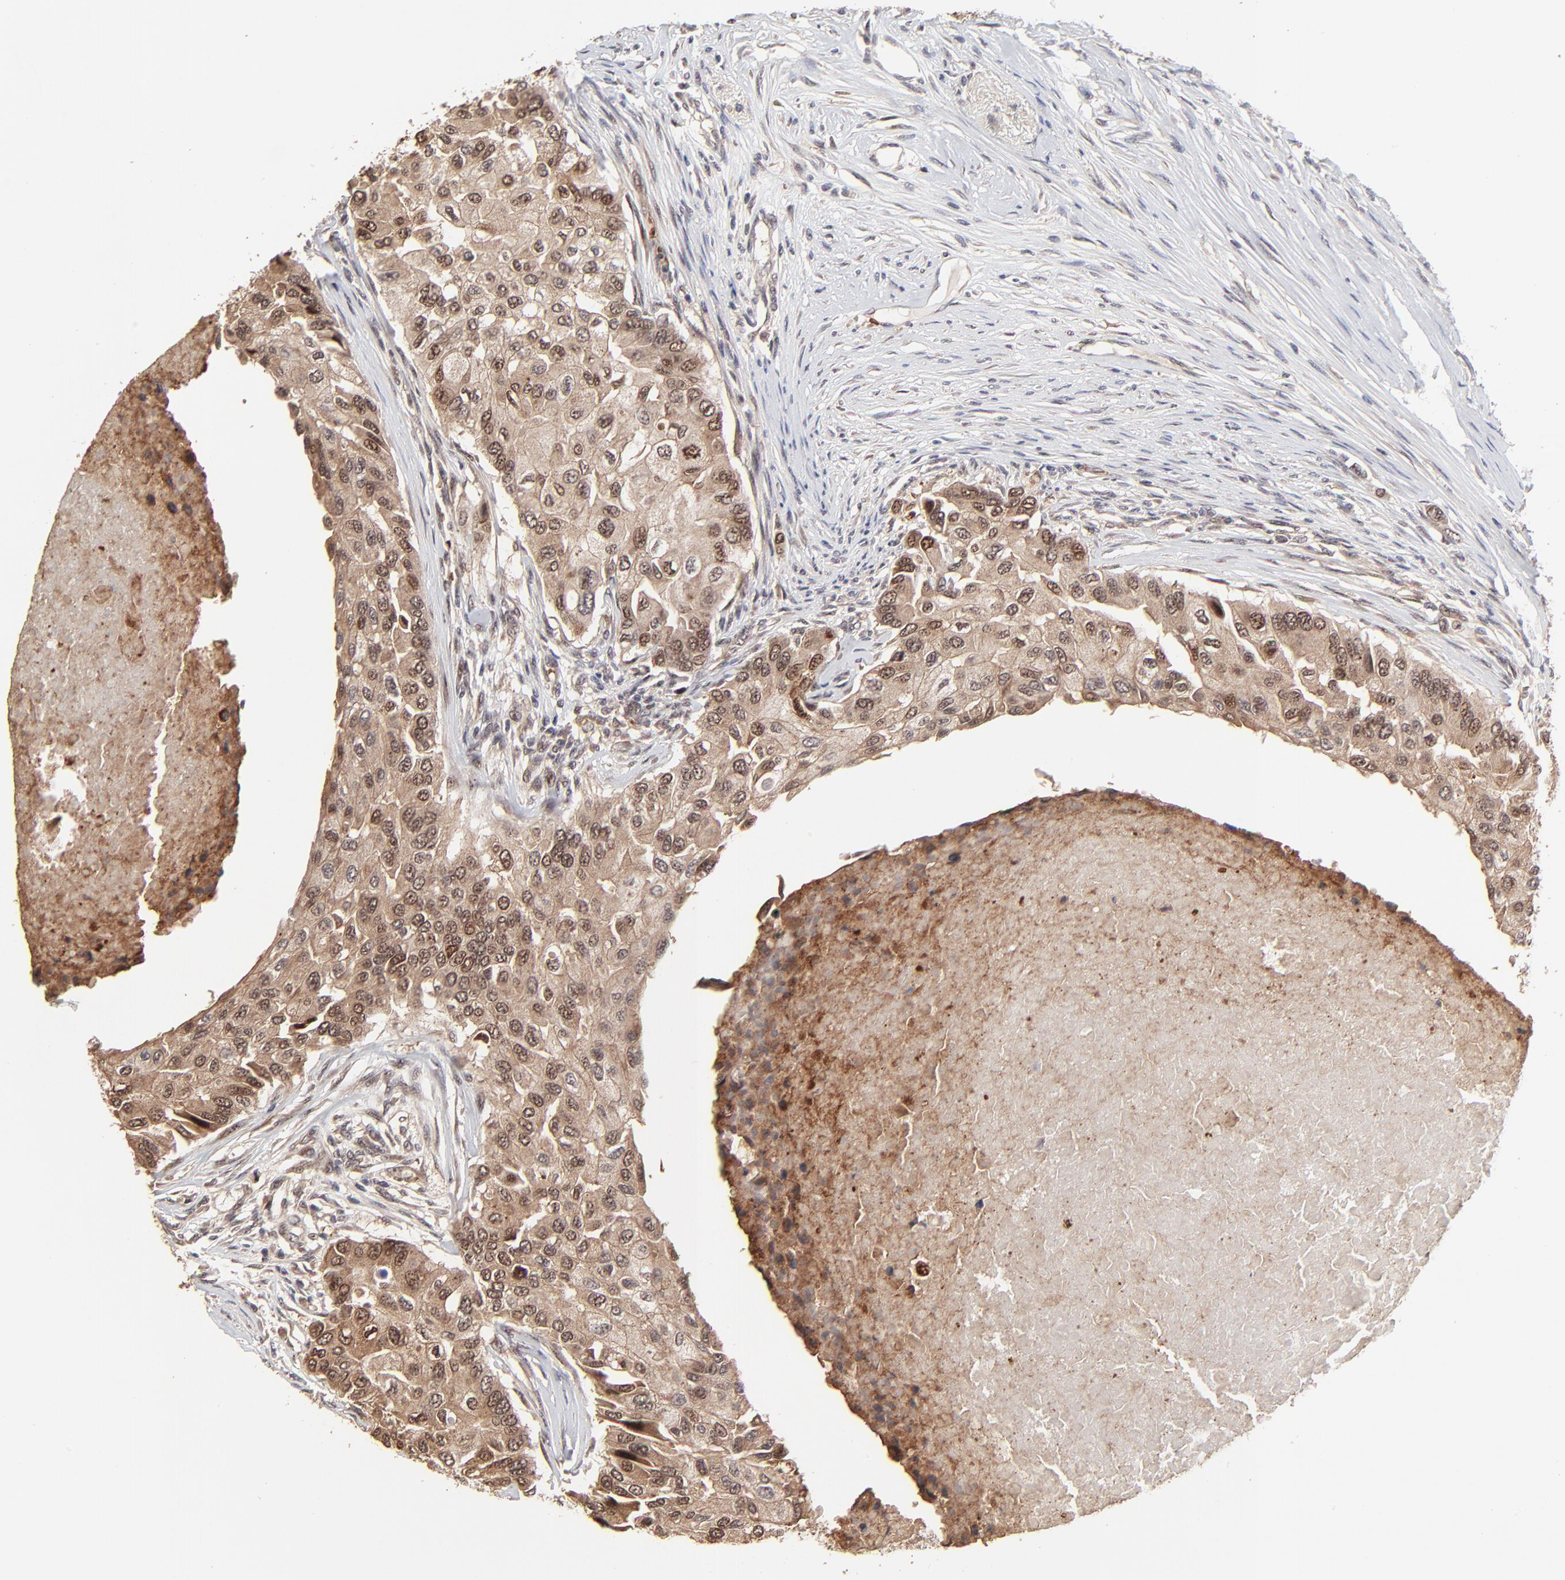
{"staining": {"intensity": "moderate", "quantity": ">75%", "location": "cytoplasmic/membranous,nuclear"}, "tissue": "breast cancer", "cell_type": "Tumor cells", "image_type": "cancer", "snomed": [{"axis": "morphology", "description": "Normal tissue, NOS"}, {"axis": "morphology", "description": "Duct carcinoma"}, {"axis": "topography", "description": "Breast"}], "caption": "High-magnification brightfield microscopy of breast cancer stained with DAB (3,3'-diaminobenzidine) (brown) and counterstained with hematoxylin (blue). tumor cells exhibit moderate cytoplasmic/membranous and nuclear staining is appreciated in about>75% of cells.", "gene": "FRMD8", "patient": {"sex": "female", "age": 49}}